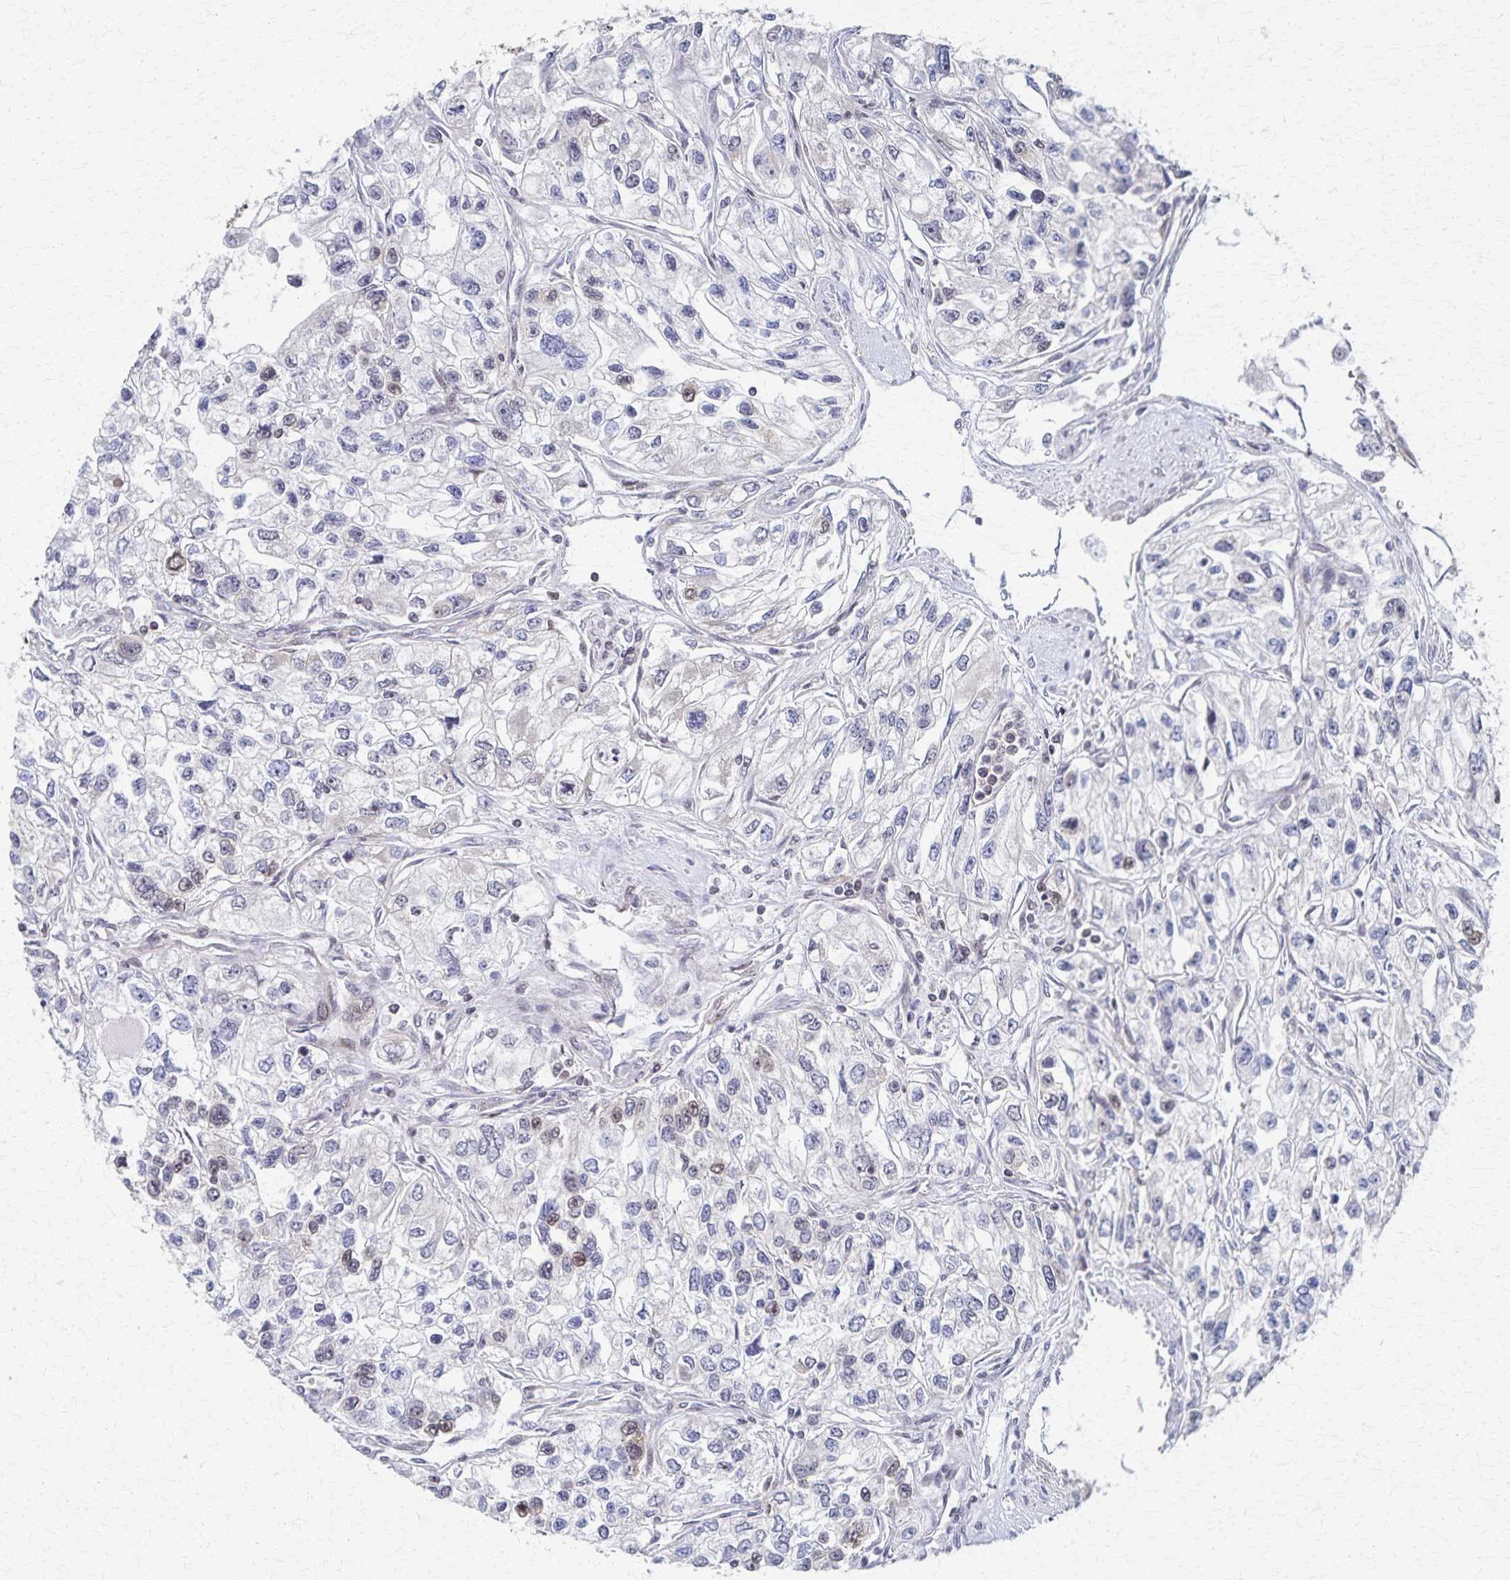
{"staining": {"intensity": "weak", "quantity": "<25%", "location": "nuclear"}, "tissue": "renal cancer", "cell_type": "Tumor cells", "image_type": "cancer", "snomed": [{"axis": "morphology", "description": "Adenocarcinoma, NOS"}, {"axis": "topography", "description": "Kidney"}], "caption": "Tumor cells show no significant staining in renal cancer (adenocarcinoma).", "gene": "GTF2B", "patient": {"sex": "female", "age": 59}}